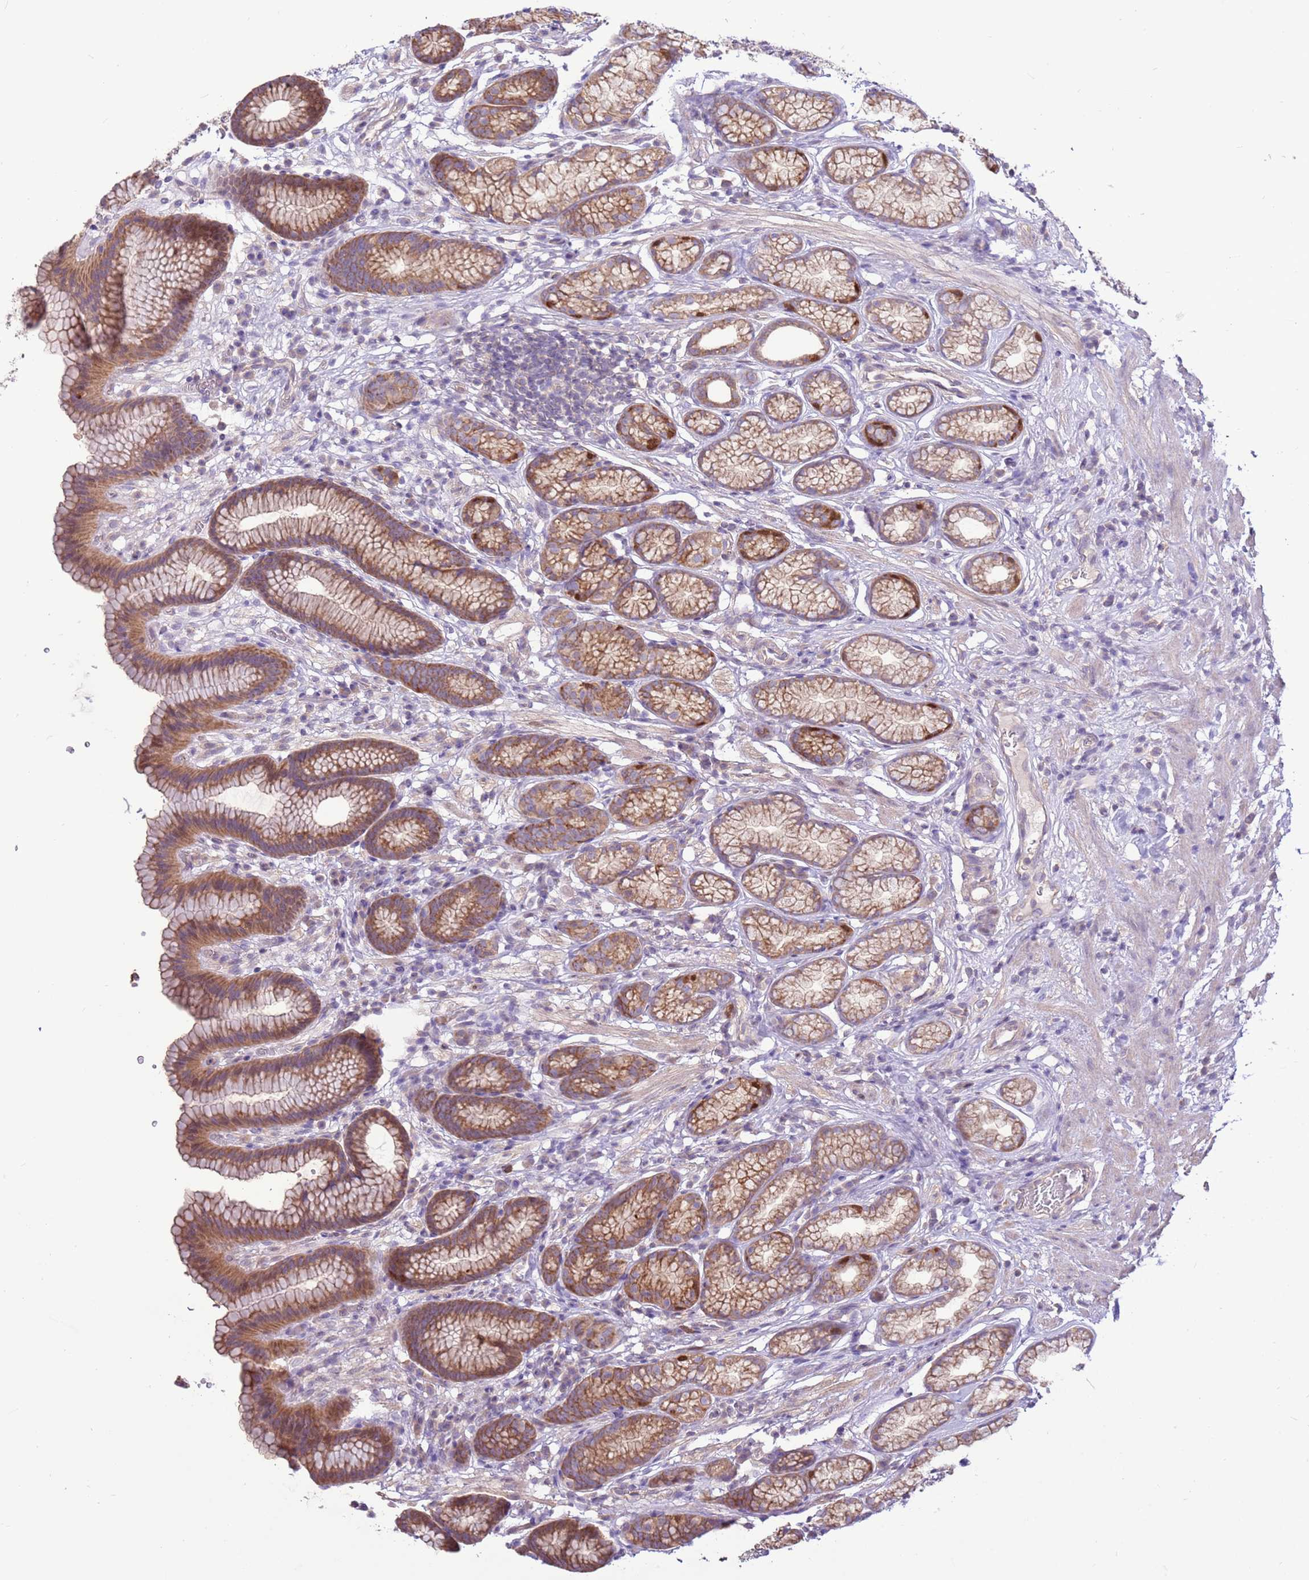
{"staining": {"intensity": "moderate", "quantity": ">75%", "location": "cytoplasmic/membranous"}, "tissue": "stomach", "cell_type": "Glandular cells", "image_type": "normal", "snomed": [{"axis": "morphology", "description": "Normal tissue, NOS"}, {"axis": "topography", "description": "Stomach"}], "caption": "High-magnification brightfield microscopy of normal stomach stained with DAB (3,3'-diaminobenzidine) (brown) and counterstained with hematoxylin (blue). glandular cells exhibit moderate cytoplasmic/membranous expression is present in about>75% of cells. Using DAB (3,3'-diaminobenzidine) (brown) and hematoxylin (blue) stains, captured at high magnification using brightfield microscopy.", "gene": "EVA1B", "patient": {"sex": "male", "age": 42}}